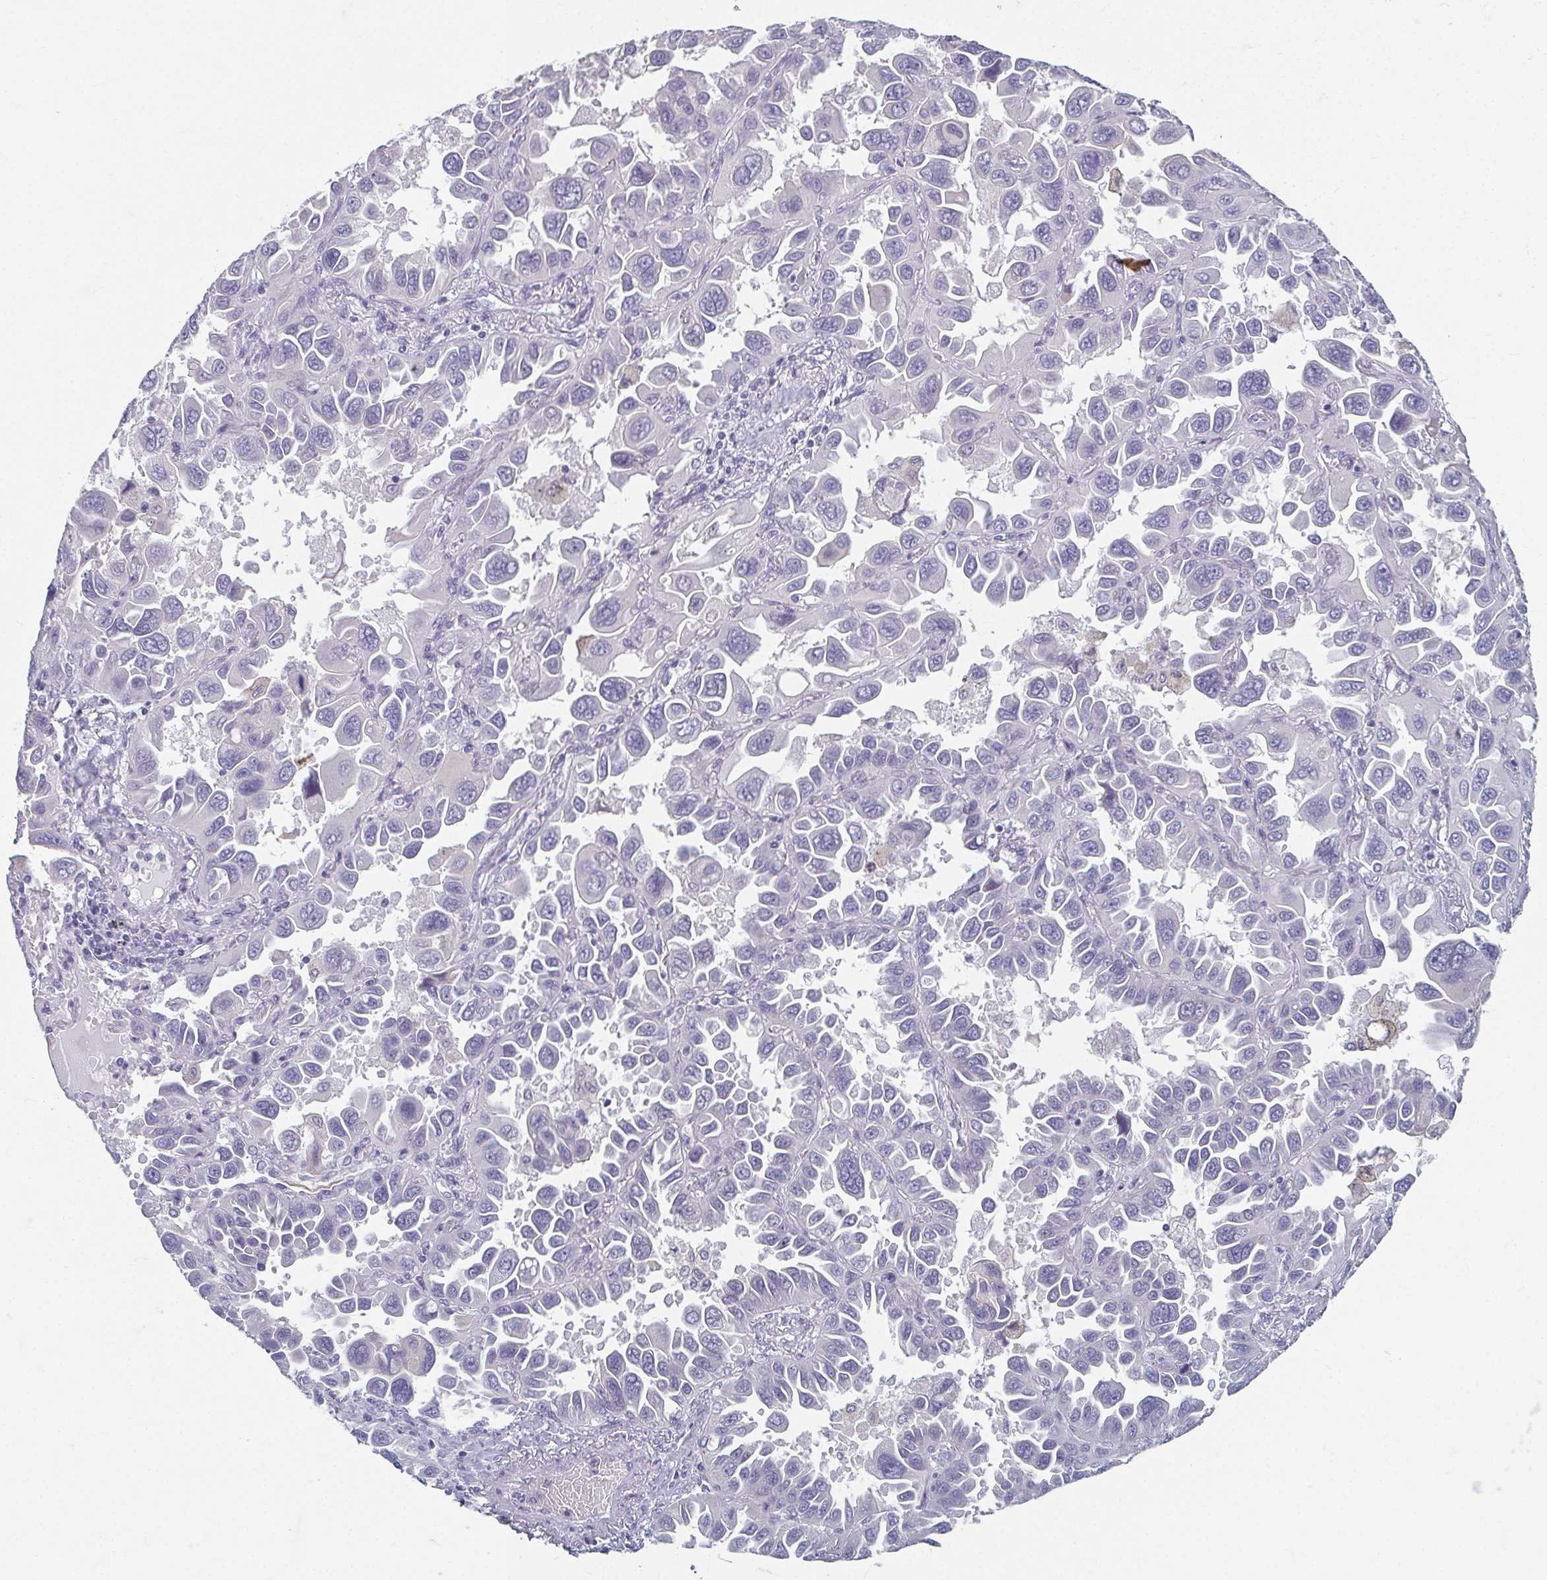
{"staining": {"intensity": "negative", "quantity": "none", "location": "none"}, "tissue": "lung cancer", "cell_type": "Tumor cells", "image_type": "cancer", "snomed": [{"axis": "morphology", "description": "Adenocarcinoma, NOS"}, {"axis": "topography", "description": "Lung"}], "caption": "The image displays no significant positivity in tumor cells of adenocarcinoma (lung).", "gene": "CAMKV", "patient": {"sex": "male", "age": 64}}